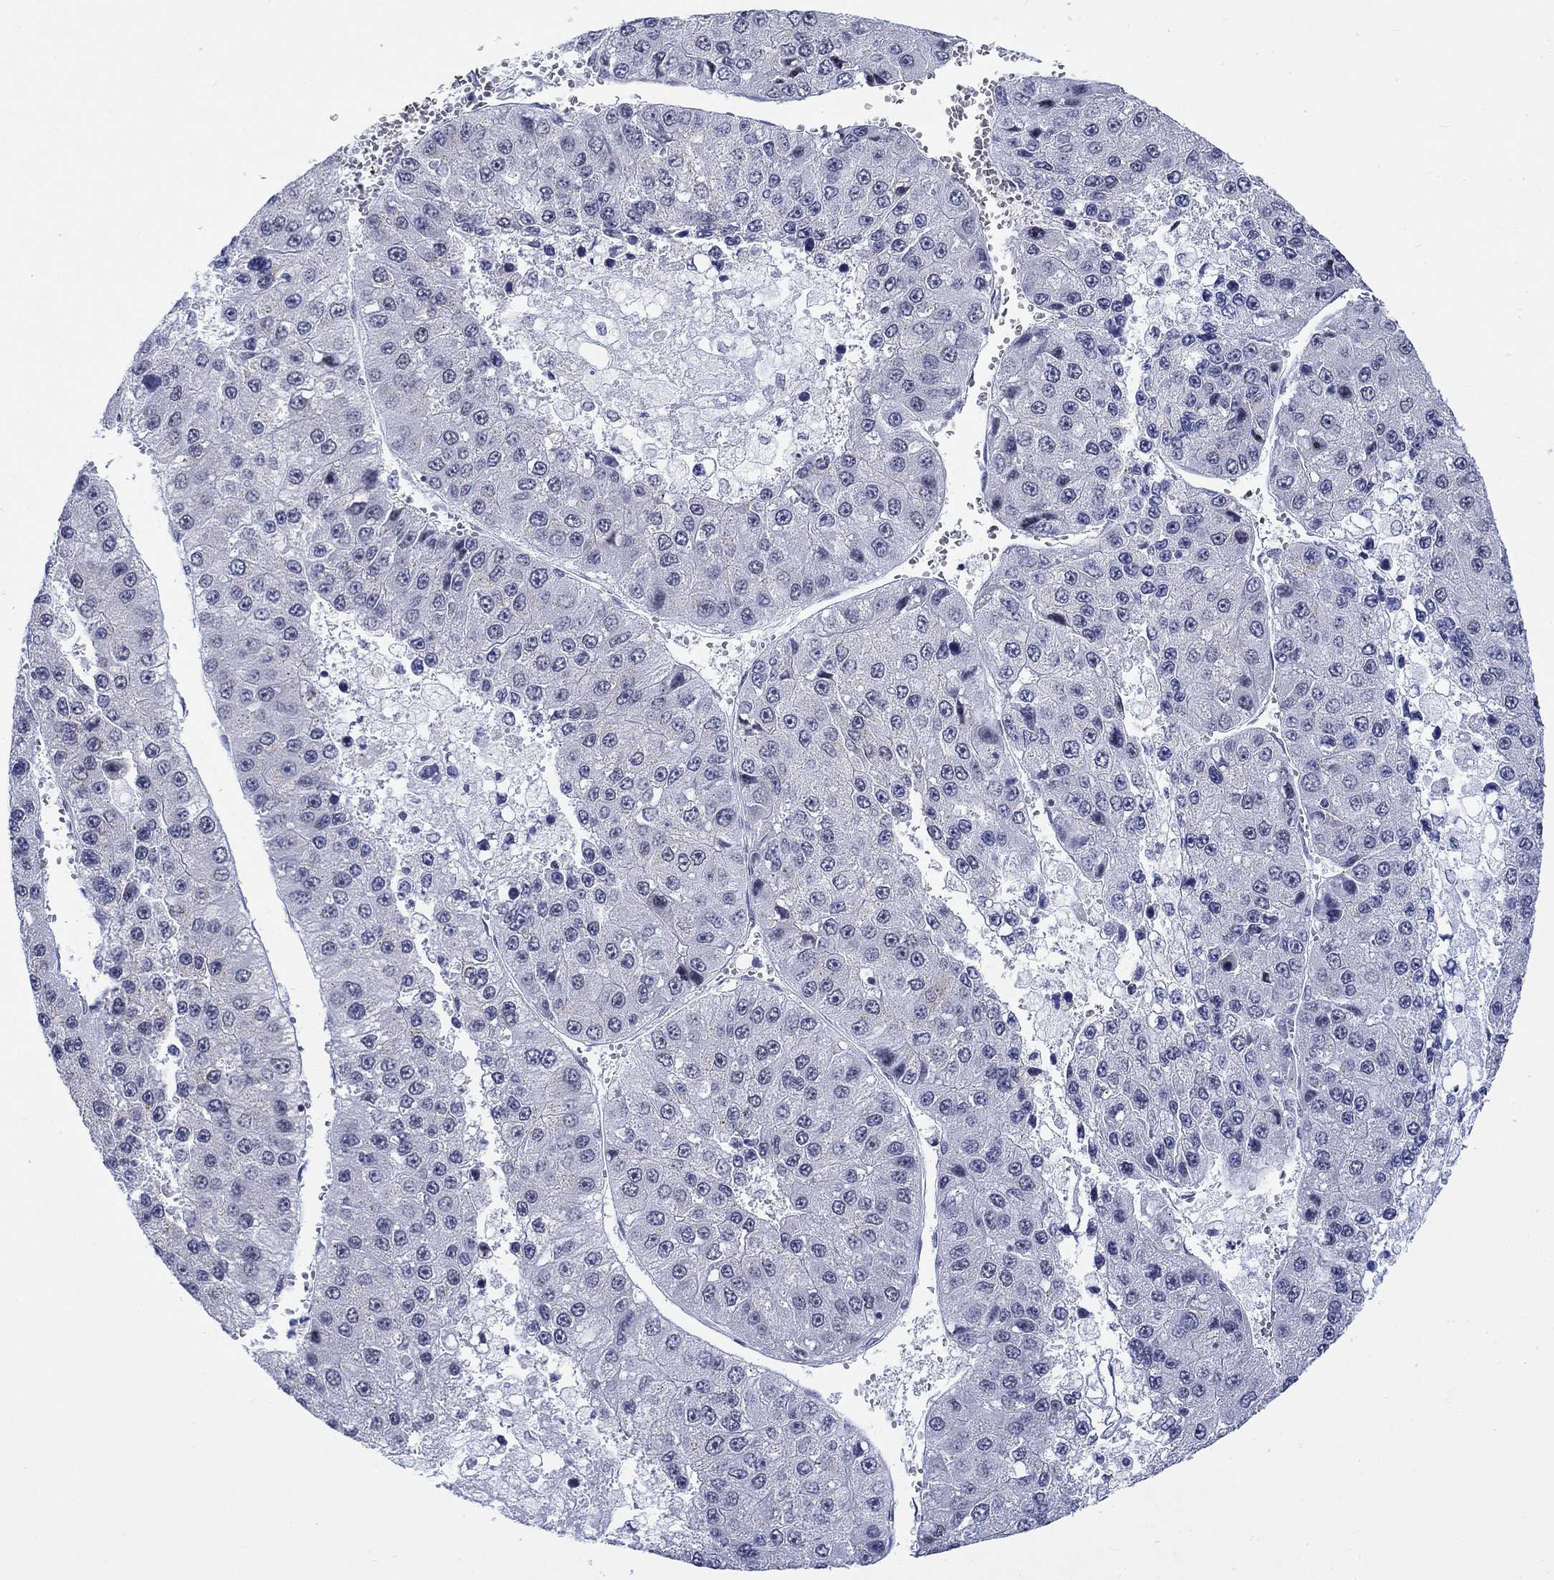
{"staining": {"intensity": "negative", "quantity": "none", "location": "none"}, "tissue": "liver cancer", "cell_type": "Tumor cells", "image_type": "cancer", "snomed": [{"axis": "morphology", "description": "Carcinoma, Hepatocellular, NOS"}, {"axis": "topography", "description": "Liver"}], "caption": "An IHC photomicrograph of liver cancer is shown. There is no staining in tumor cells of liver cancer.", "gene": "KRT76", "patient": {"sex": "female", "age": 73}}